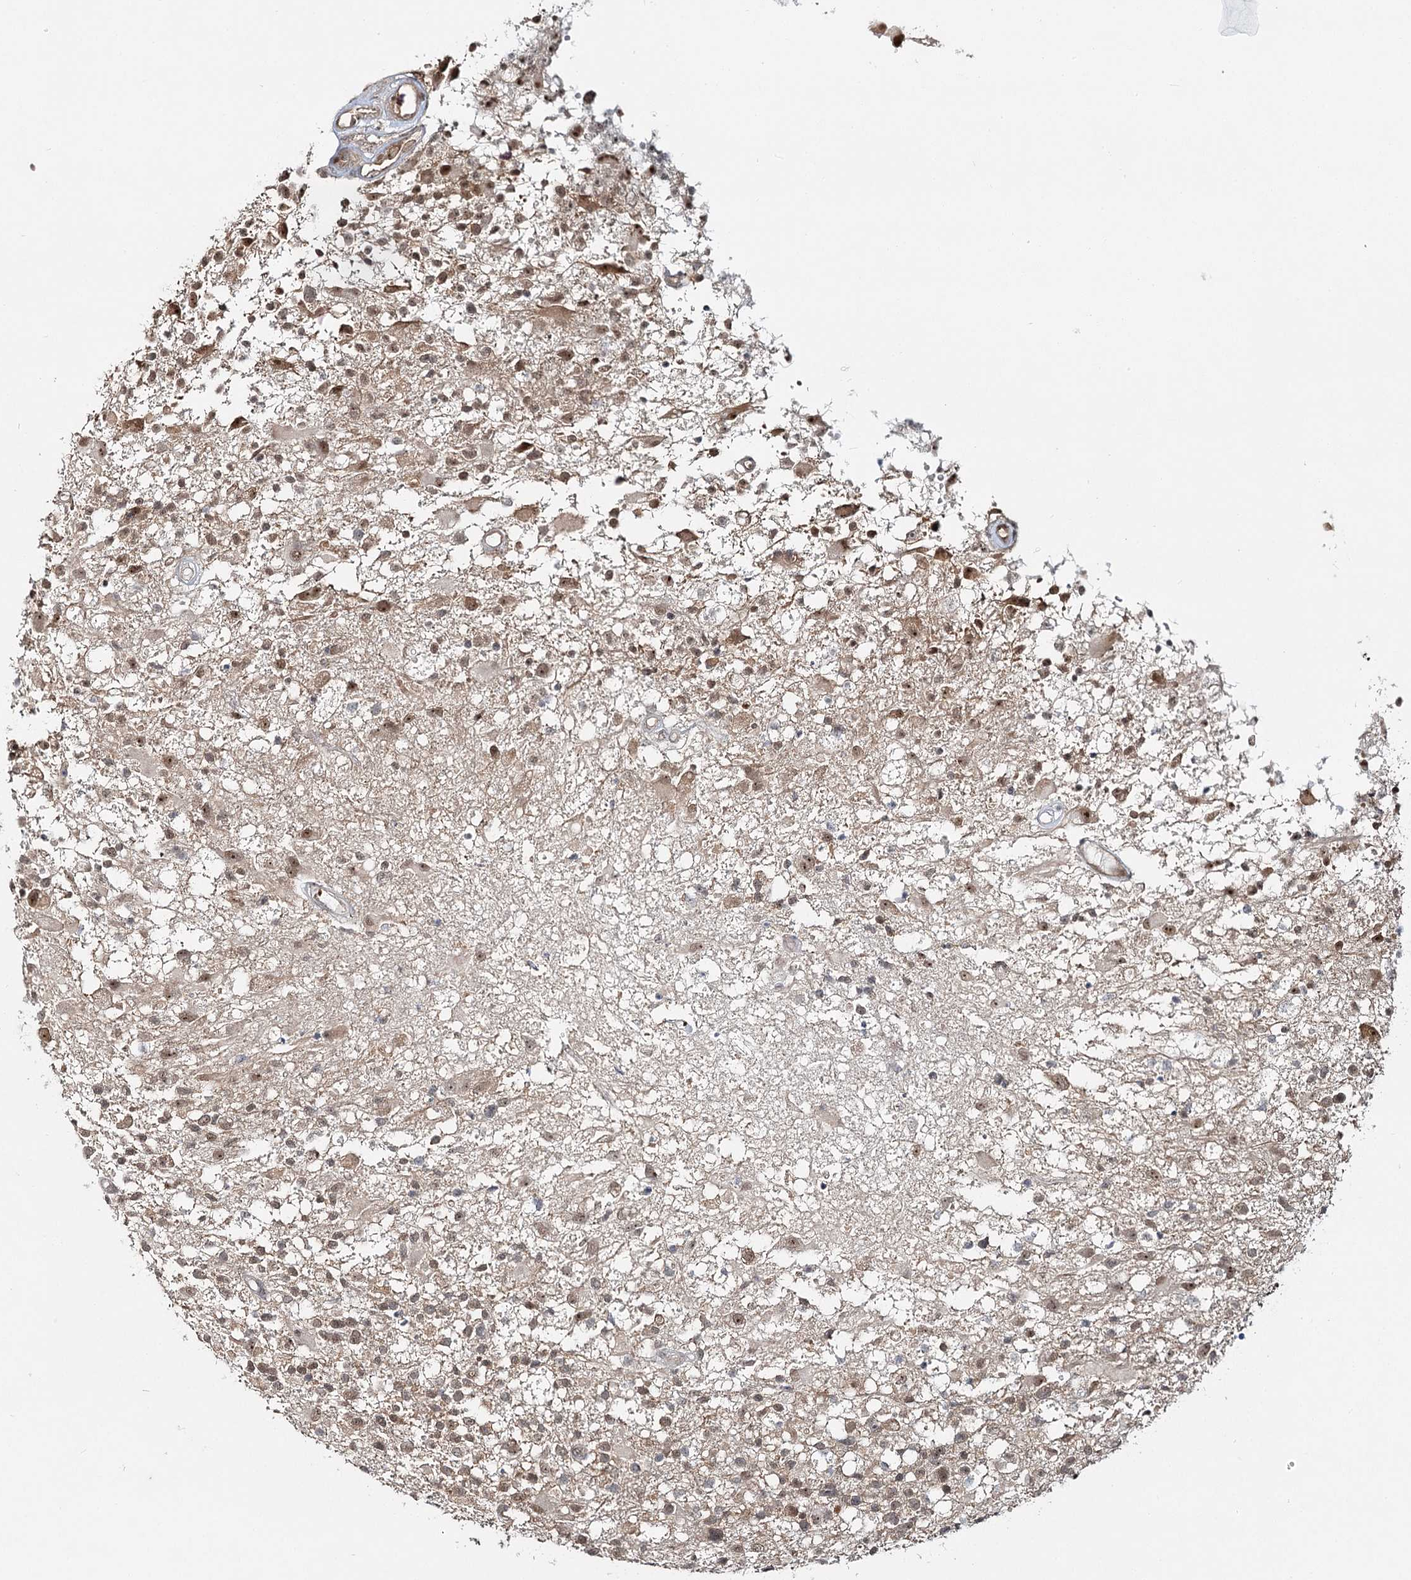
{"staining": {"intensity": "moderate", "quantity": ">75%", "location": "nuclear"}, "tissue": "glioma", "cell_type": "Tumor cells", "image_type": "cancer", "snomed": [{"axis": "morphology", "description": "Glioma, malignant, High grade"}, {"axis": "morphology", "description": "Glioblastoma, NOS"}, {"axis": "topography", "description": "Brain"}], "caption": "Immunohistochemical staining of human malignant glioma (high-grade) shows moderate nuclear protein expression in about >75% of tumor cells. The protein is shown in brown color, while the nuclei are stained blue.", "gene": "FAM120B", "patient": {"sex": "male", "age": 60}}